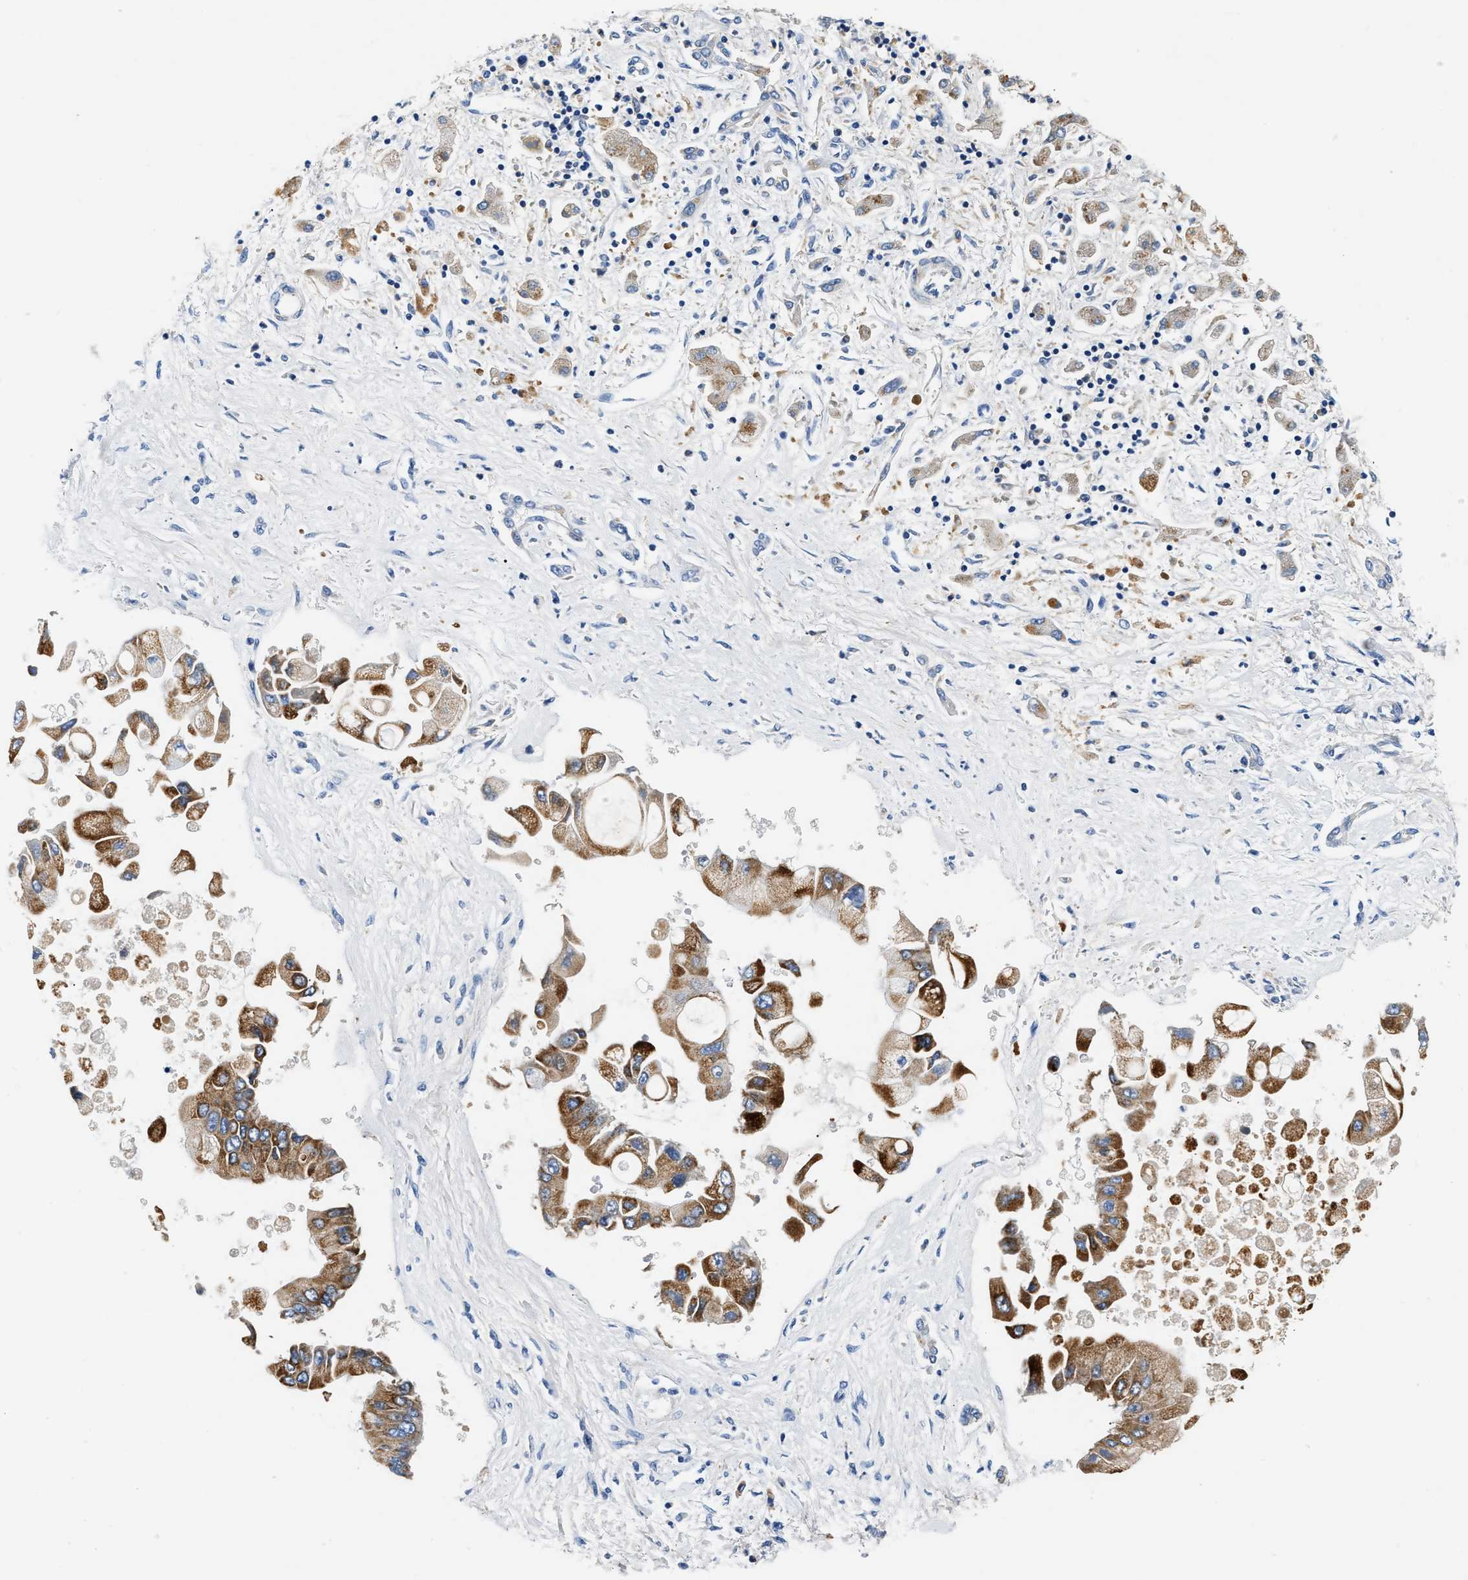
{"staining": {"intensity": "strong", "quantity": ">75%", "location": "cytoplasmic/membranous"}, "tissue": "liver cancer", "cell_type": "Tumor cells", "image_type": "cancer", "snomed": [{"axis": "morphology", "description": "Cholangiocarcinoma"}, {"axis": "topography", "description": "Liver"}], "caption": "The immunohistochemical stain labels strong cytoplasmic/membranous expression in tumor cells of liver cancer tissue. (Brightfield microscopy of DAB IHC at high magnification).", "gene": "TUT7", "patient": {"sex": "male", "age": 50}}